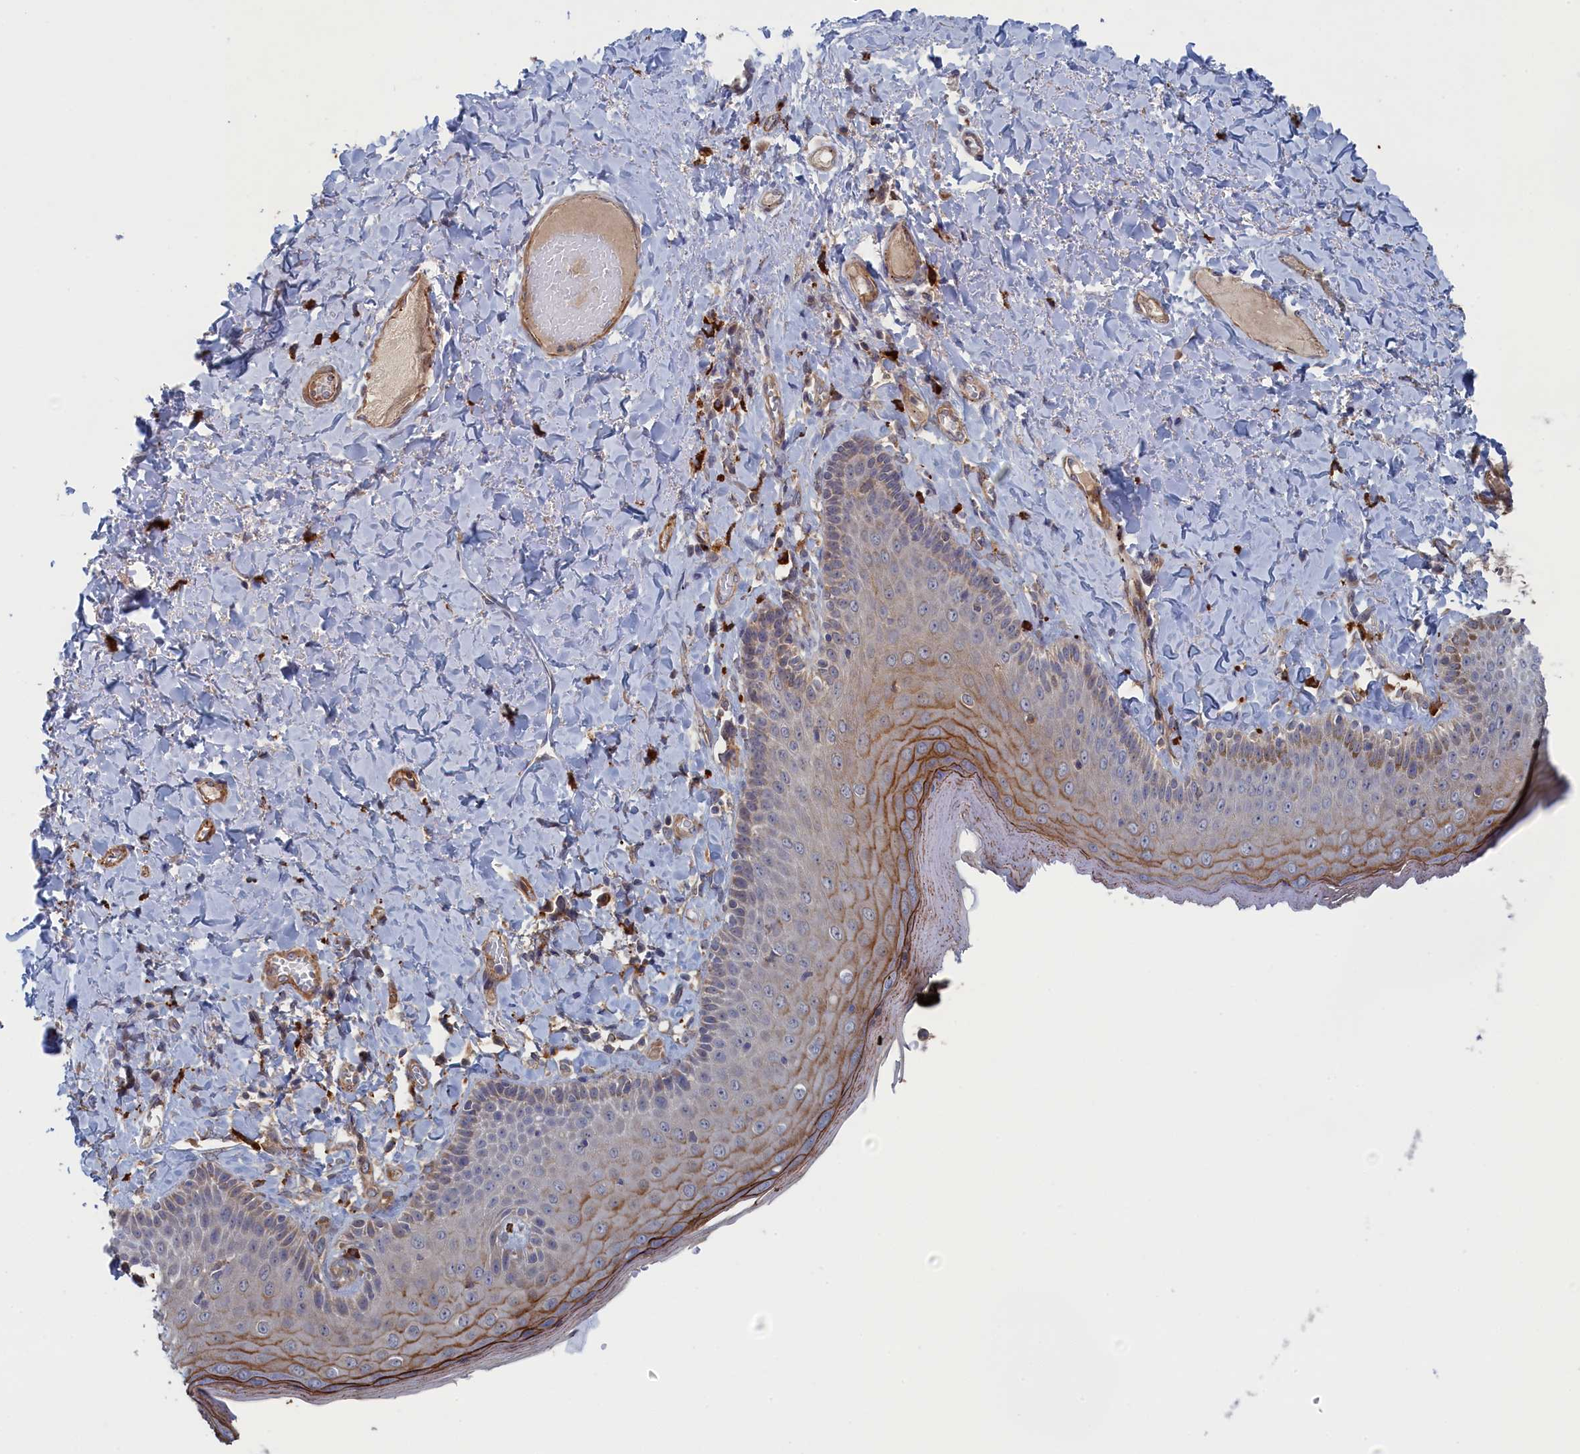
{"staining": {"intensity": "moderate", "quantity": "<25%", "location": "cytoplasmic/membranous"}, "tissue": "skin", "cell_type": "Epidermal cells", "image_type": "normal", "snomed": [{"axis": "morphology", "description": "Normal tissue, NOS"}, {"axis": "topography", "description": "Anal"}], "caption": "Moderate cytoplasmic/membranous staining is appreciated in about <25% of epidermal cells in benign skin. Nuclei are stained in blue.", "gene": "FILIP1L", "patient": {"sex": "male", "age": 69}}